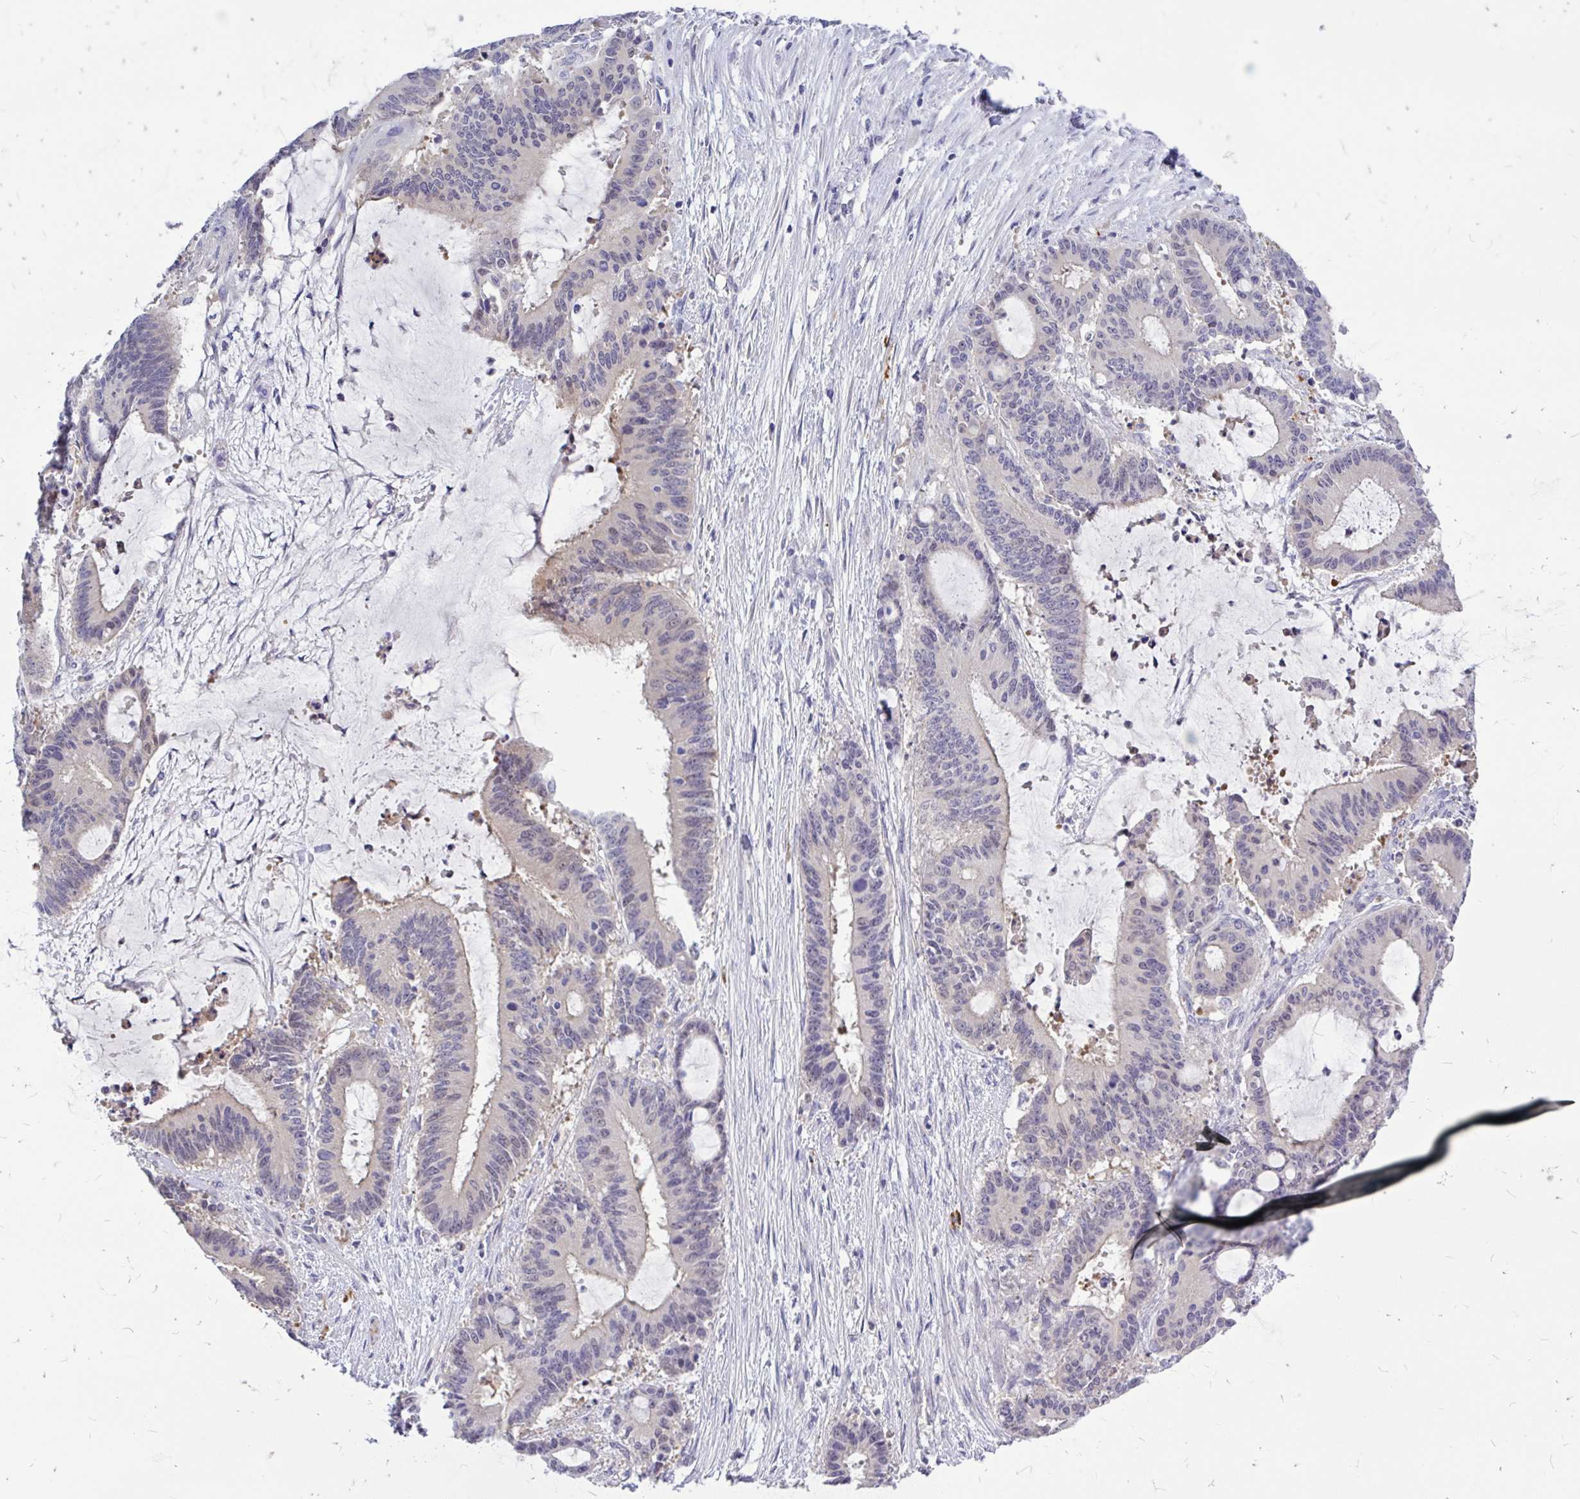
{"staining": {"intensity": "negative", "quantity": "none", "location": "none"}, "tissue": "liver cancer", "cell_type": "Tumor cells", "image_type": "cancer", "snomed": [{"axis": "morphology", "description": "Normal tissue, NOS"}, {"axis": "morphology", "description": "Cholangiocarcinoma"}, {"axis": "topography", "description": "Liver"}, {"axis": "topography", "description": "Peripheral nerve tissue"}], "caption": "Tumor cells are negative for brown protein staining in cholangiocarcinoma (liver). (DAB (3,3'-diaminobenzidine) immunohistochemistry, high magnification).", "gene": "MAP1LC3A", "patient": {"sex": "female", "age": 73}}